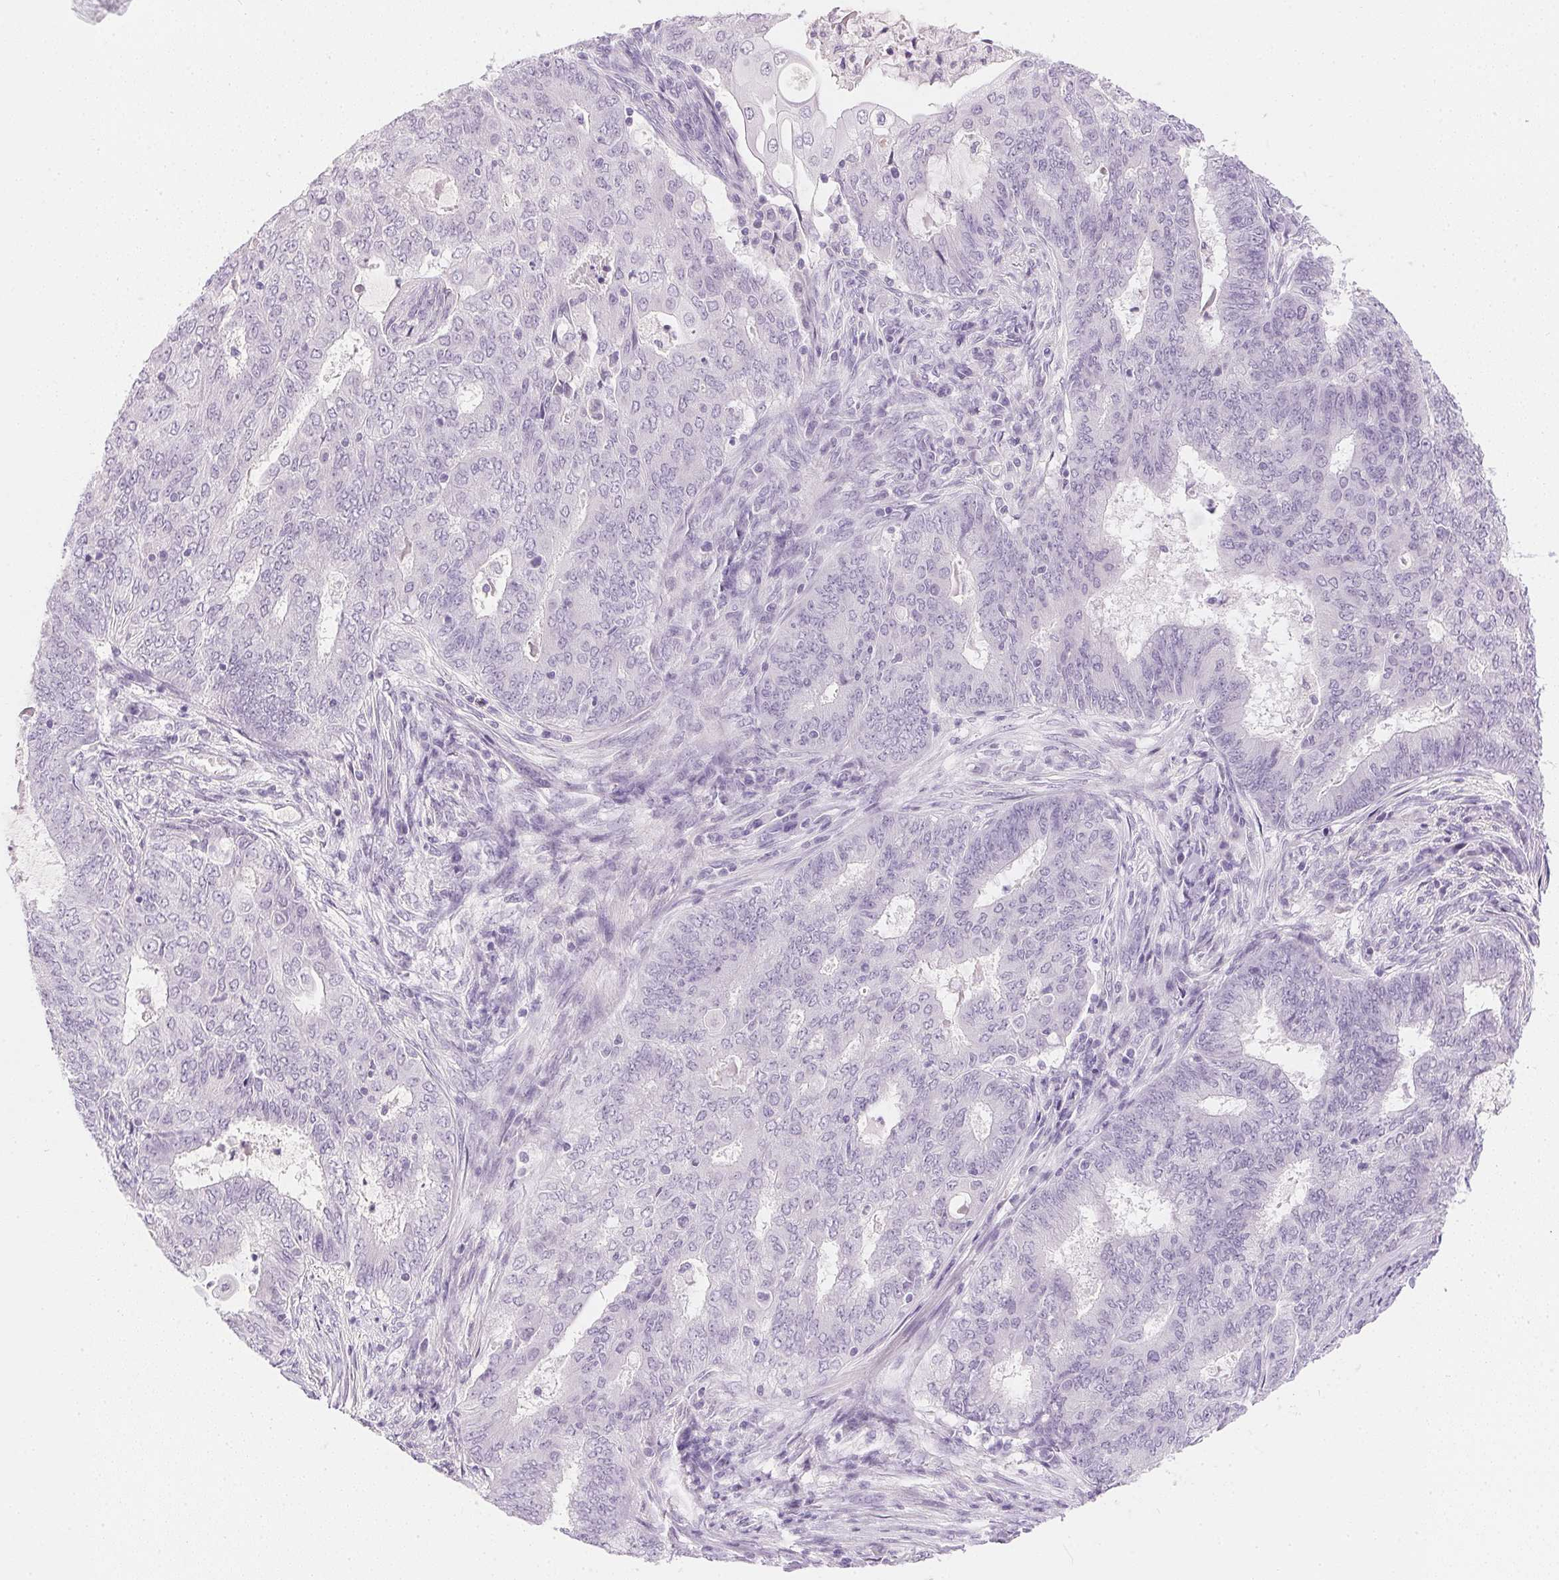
{"staining": {"intensity": "negative", "quantity": "none", "location": "none"}, "tissue": "endometrial cancer", "cell_type": "Tumor cells", "image_type": "cancer", "snomed": [{"axis": "morphology", "description": "Adenocarcinoma, NOS"}, {"axis": "topography", "description": "Endometrium"}], "caption": "A photomicrograph of human endometrial cancer (adenocarcinoma) is negative for staining in tumor cells. (Brightfield microscopy of DAB immunohistochemistry at high magnification).", "gene": "PPY", "patient": {"sex": "female", "age": 62}}